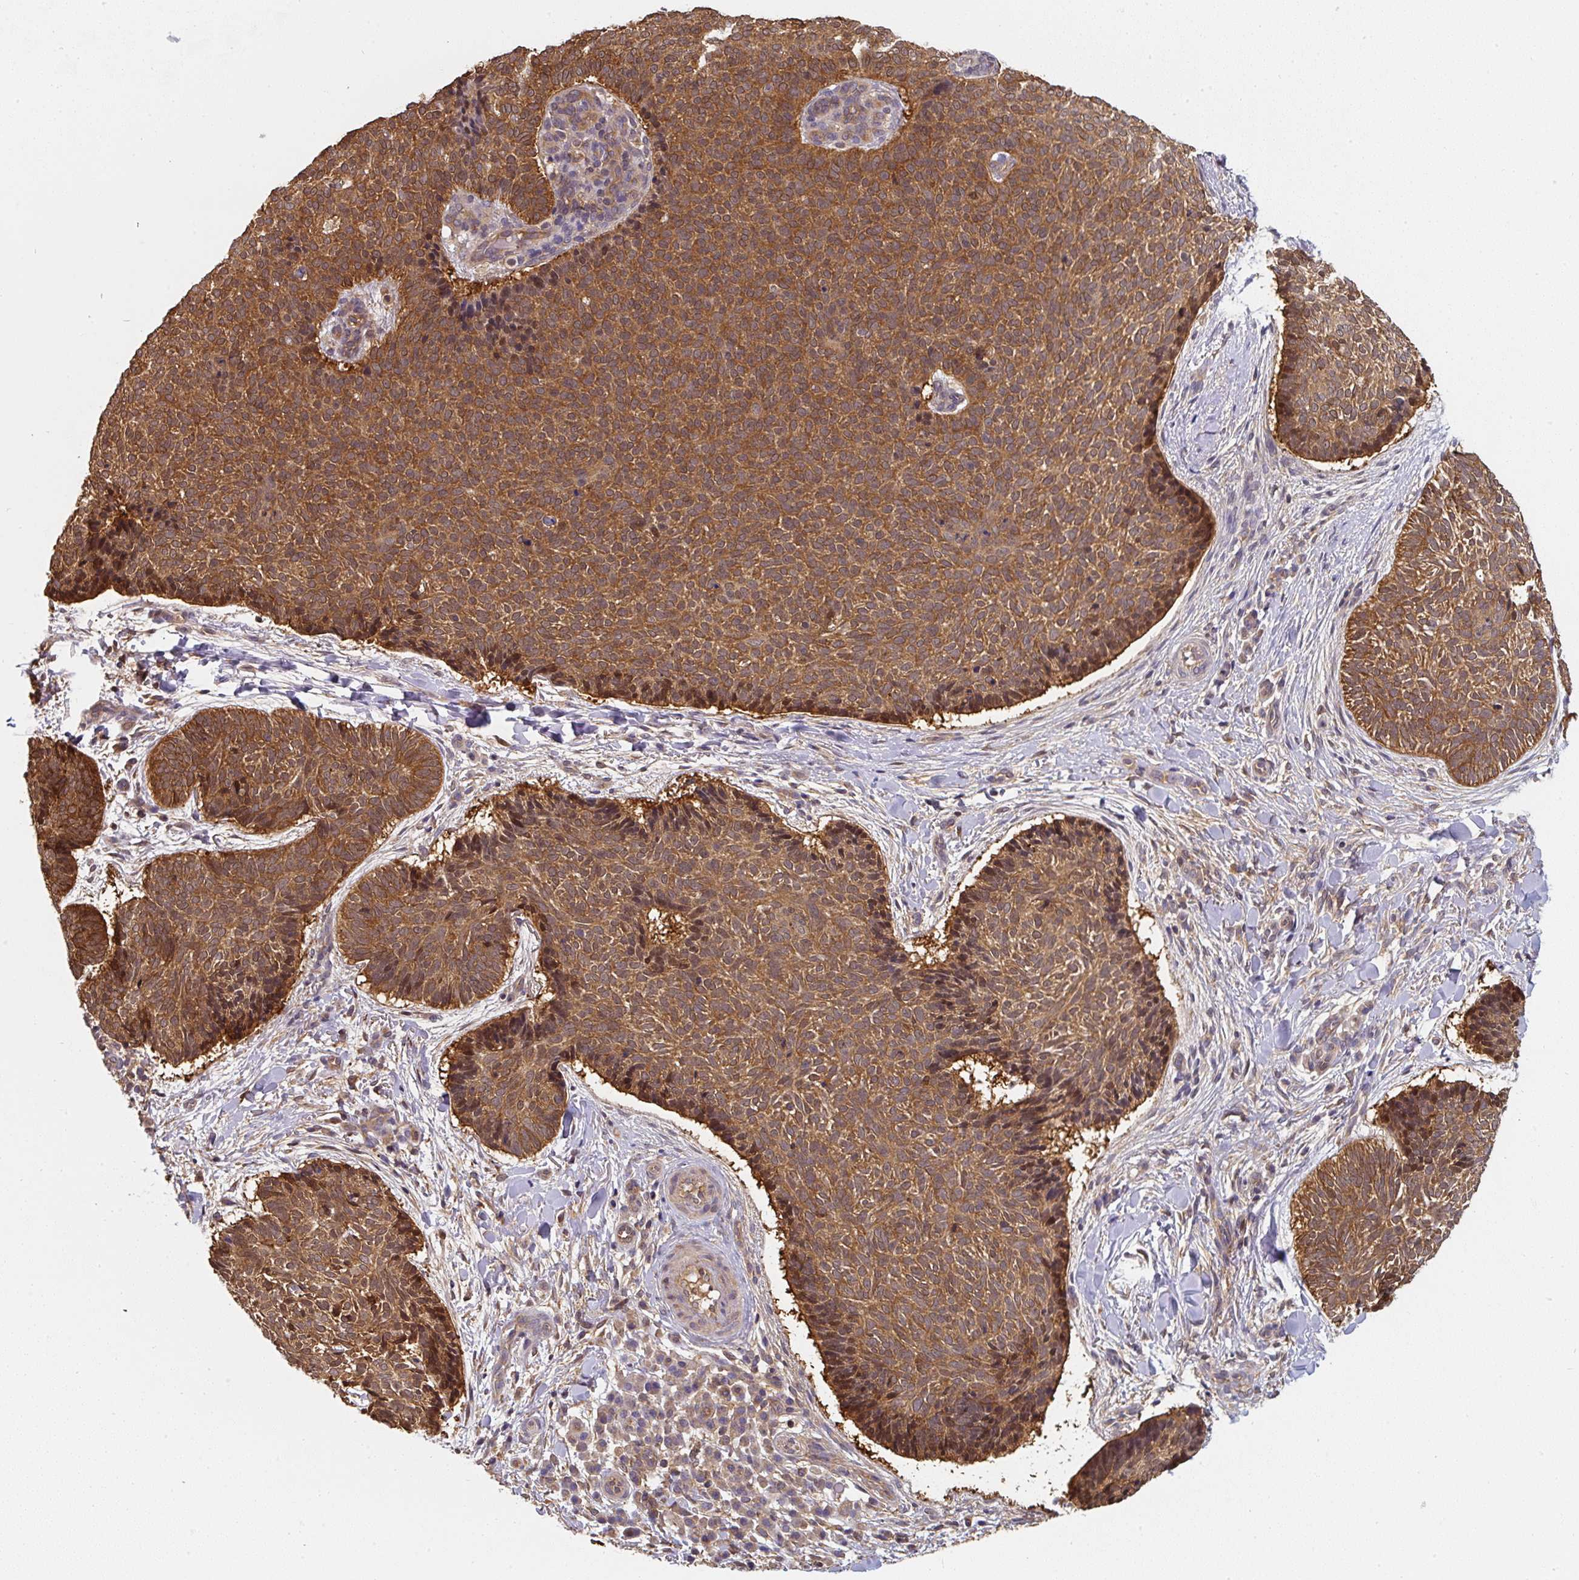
{"staining": {"intensity": "moderate", "quantity": ">75%", "location": "cytoplasmic/membranous"}, "tissue": "skin cancer", "cell_type": "Tumor cells", "image_type": "cancer", "snomed": [{"axis": "morphology", "description": "Normal tissue, NOS"}, {"axis": "morphology", "description": "Basal cell carcinoma"}, {"axis": "topography", "description": "Skin"}], "caption": "Protein expression analysis of human skin cancer (basal cell carcinoma) reveals moderate cytoplasmic/membranous staining in approximately >75% of tumor cells. (DAB (3,3'-diaminobenzidine) = brown stain, brightfield microscopy at high magnification).", "gene": "ST13", "patient": {"sex": "male", "age": 50}}